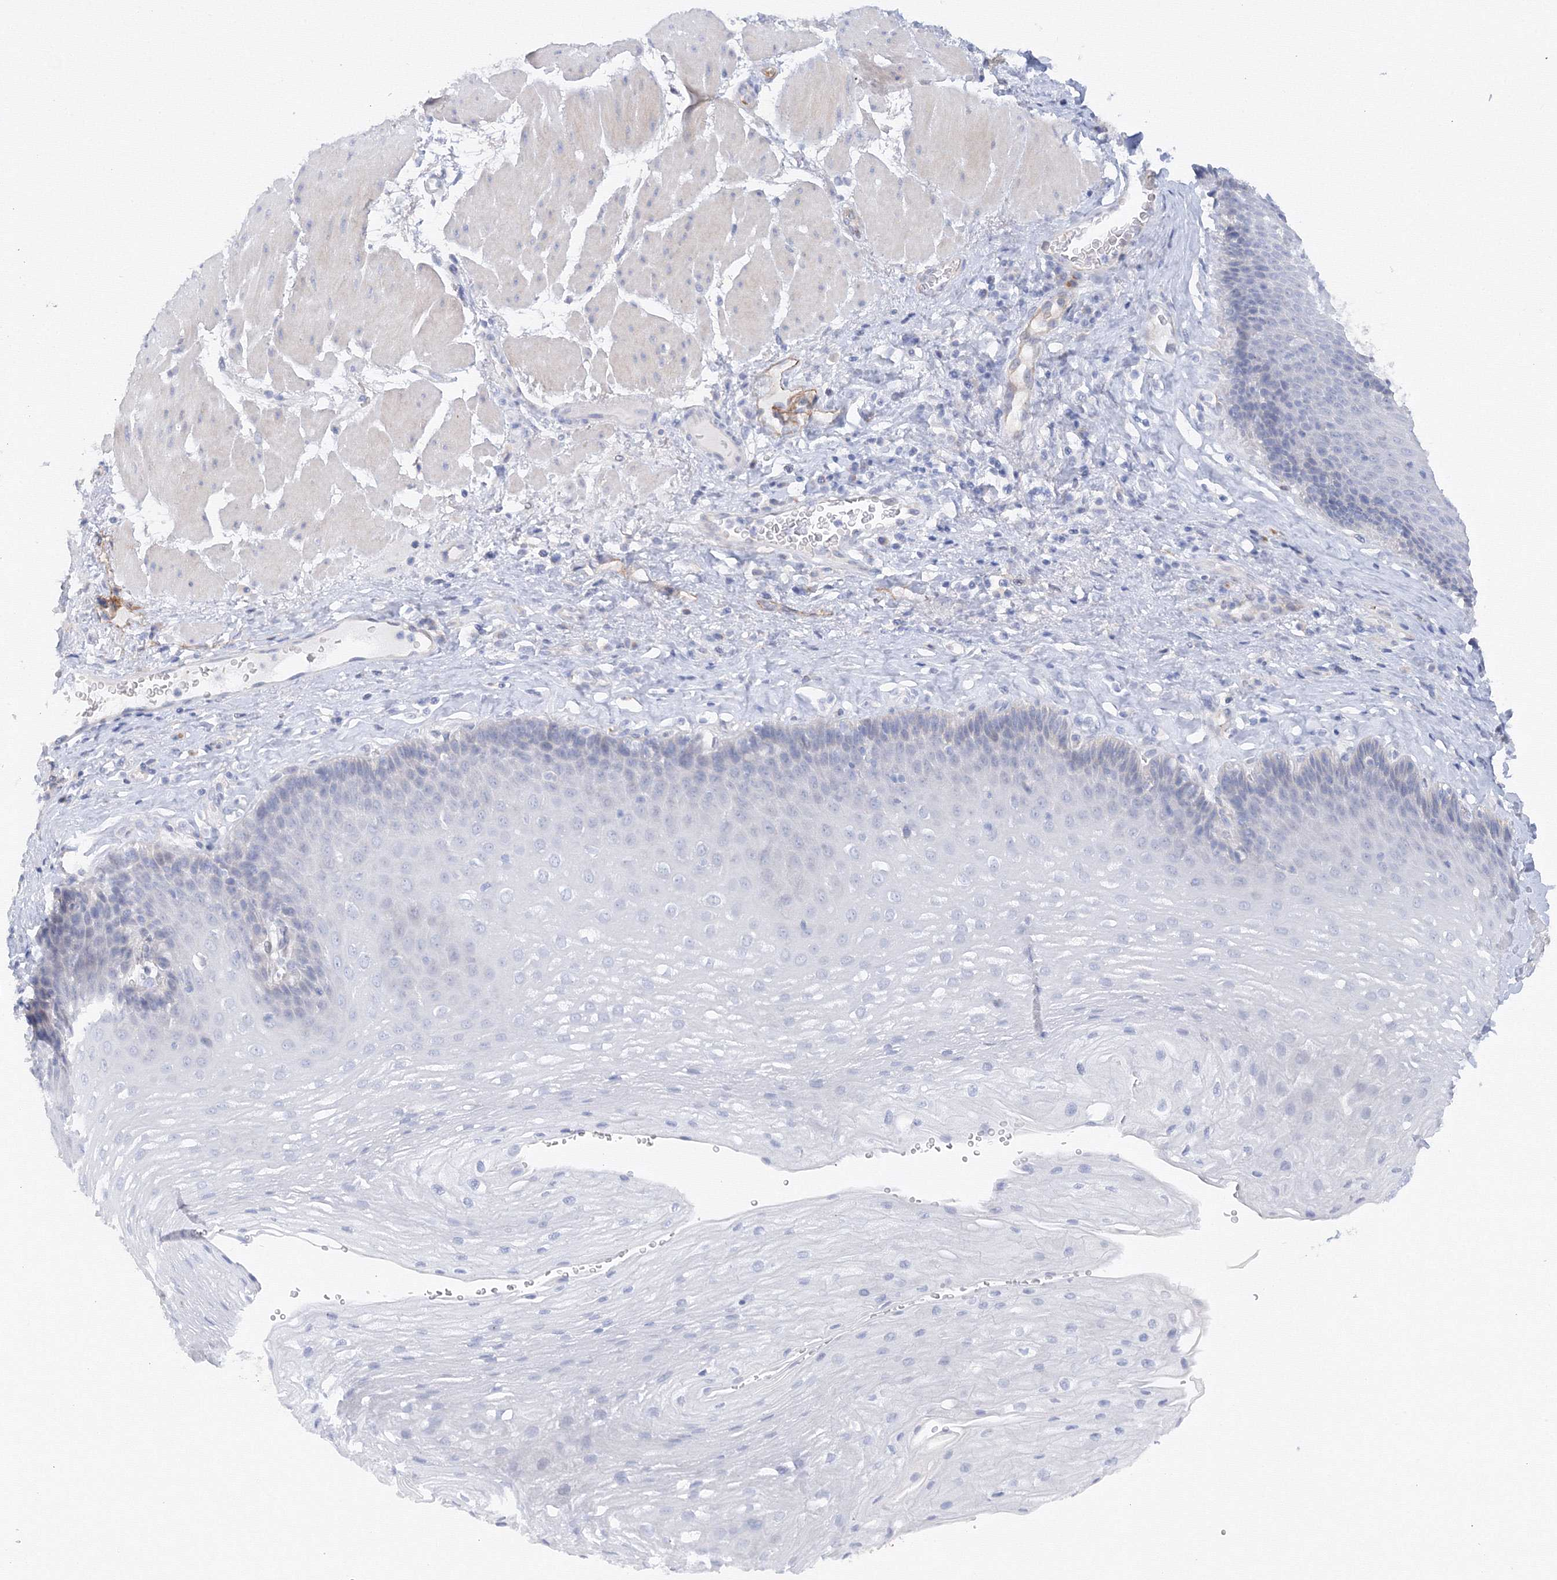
{"staining": {"intensity": "negative", "quantity": "none", "location": "none"}, "tissue": "esophagus", "cell_type": "Squamous epithelial cells", "image_type": "normal", "snomed": [{"axis": "morphology", "description": "Normal tissue, NOS"}, {"axis": "topography", "description": "Esophagus"}], "caption": "Image shows no significant protein positivity in squamous epithelial cells of normal esophagus. (Immunohistochemistry (ihc), brightfield microscopy, high magnification).", "gene": "TAMM41", "patient": {"sex": "female", "age": 66}}